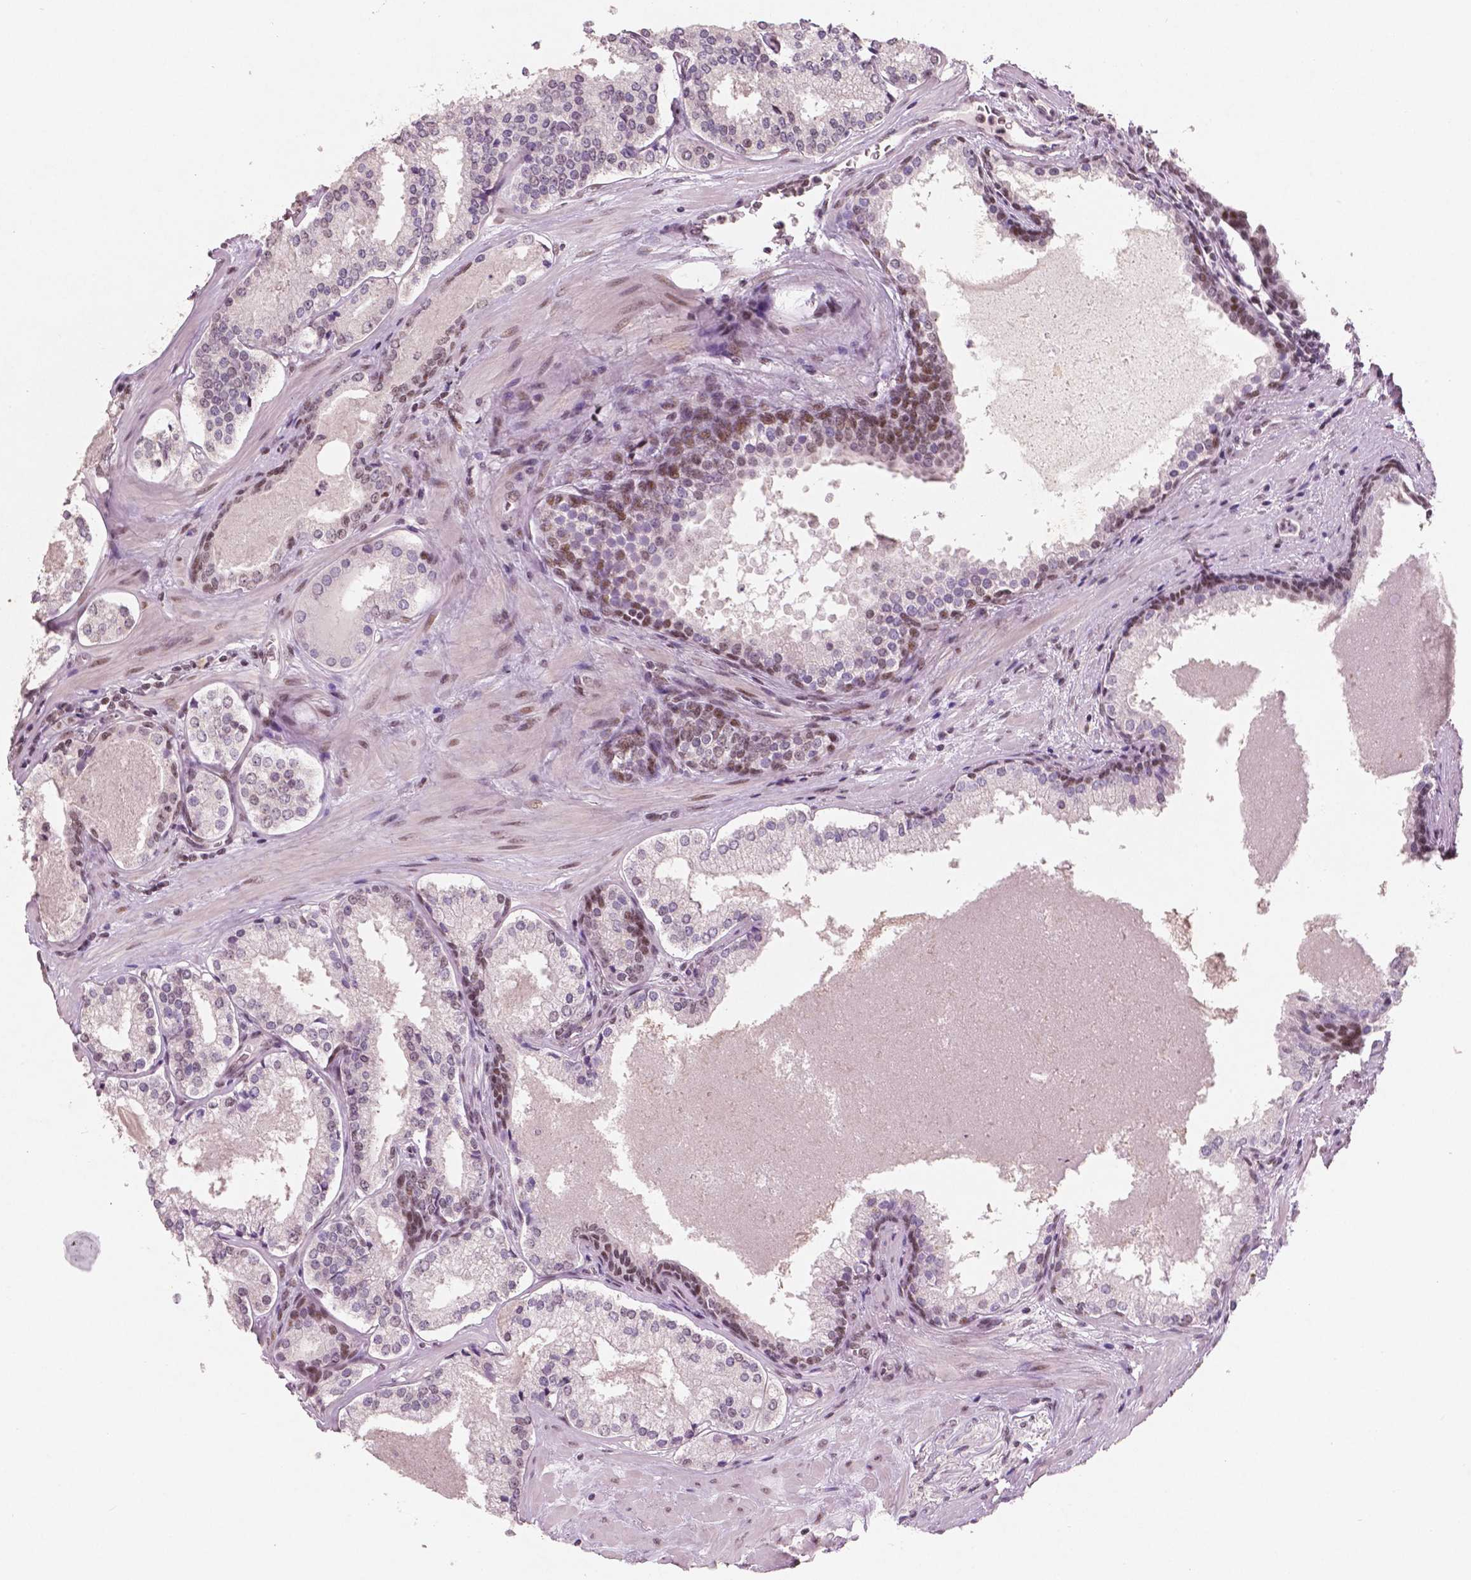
{"staining": {"intensity": "weak", "quantity": "<25%", "location": "nuclear"}, "tissue": "prostate cancer", "cell_type": "Tumor cells", "image_type": "cancer", "snomed": [{"axis": "morphology", "description": "Adenocarcinoma, Low grade"}, {"axis": "topography", "description": "Prostate"}], "caption": "This is a image of immunohistochemistry (IHC) staining of prostate cancer, which shows no expression in tumor cells. Brightfield microscopy of IHC stained with DAB (3,3'-diaminobenzidine) (brown) and hematoxylin (blue), captured at high magnification.", "gene": "BRD4", "patient": {"sex": "male", "age": 56}}